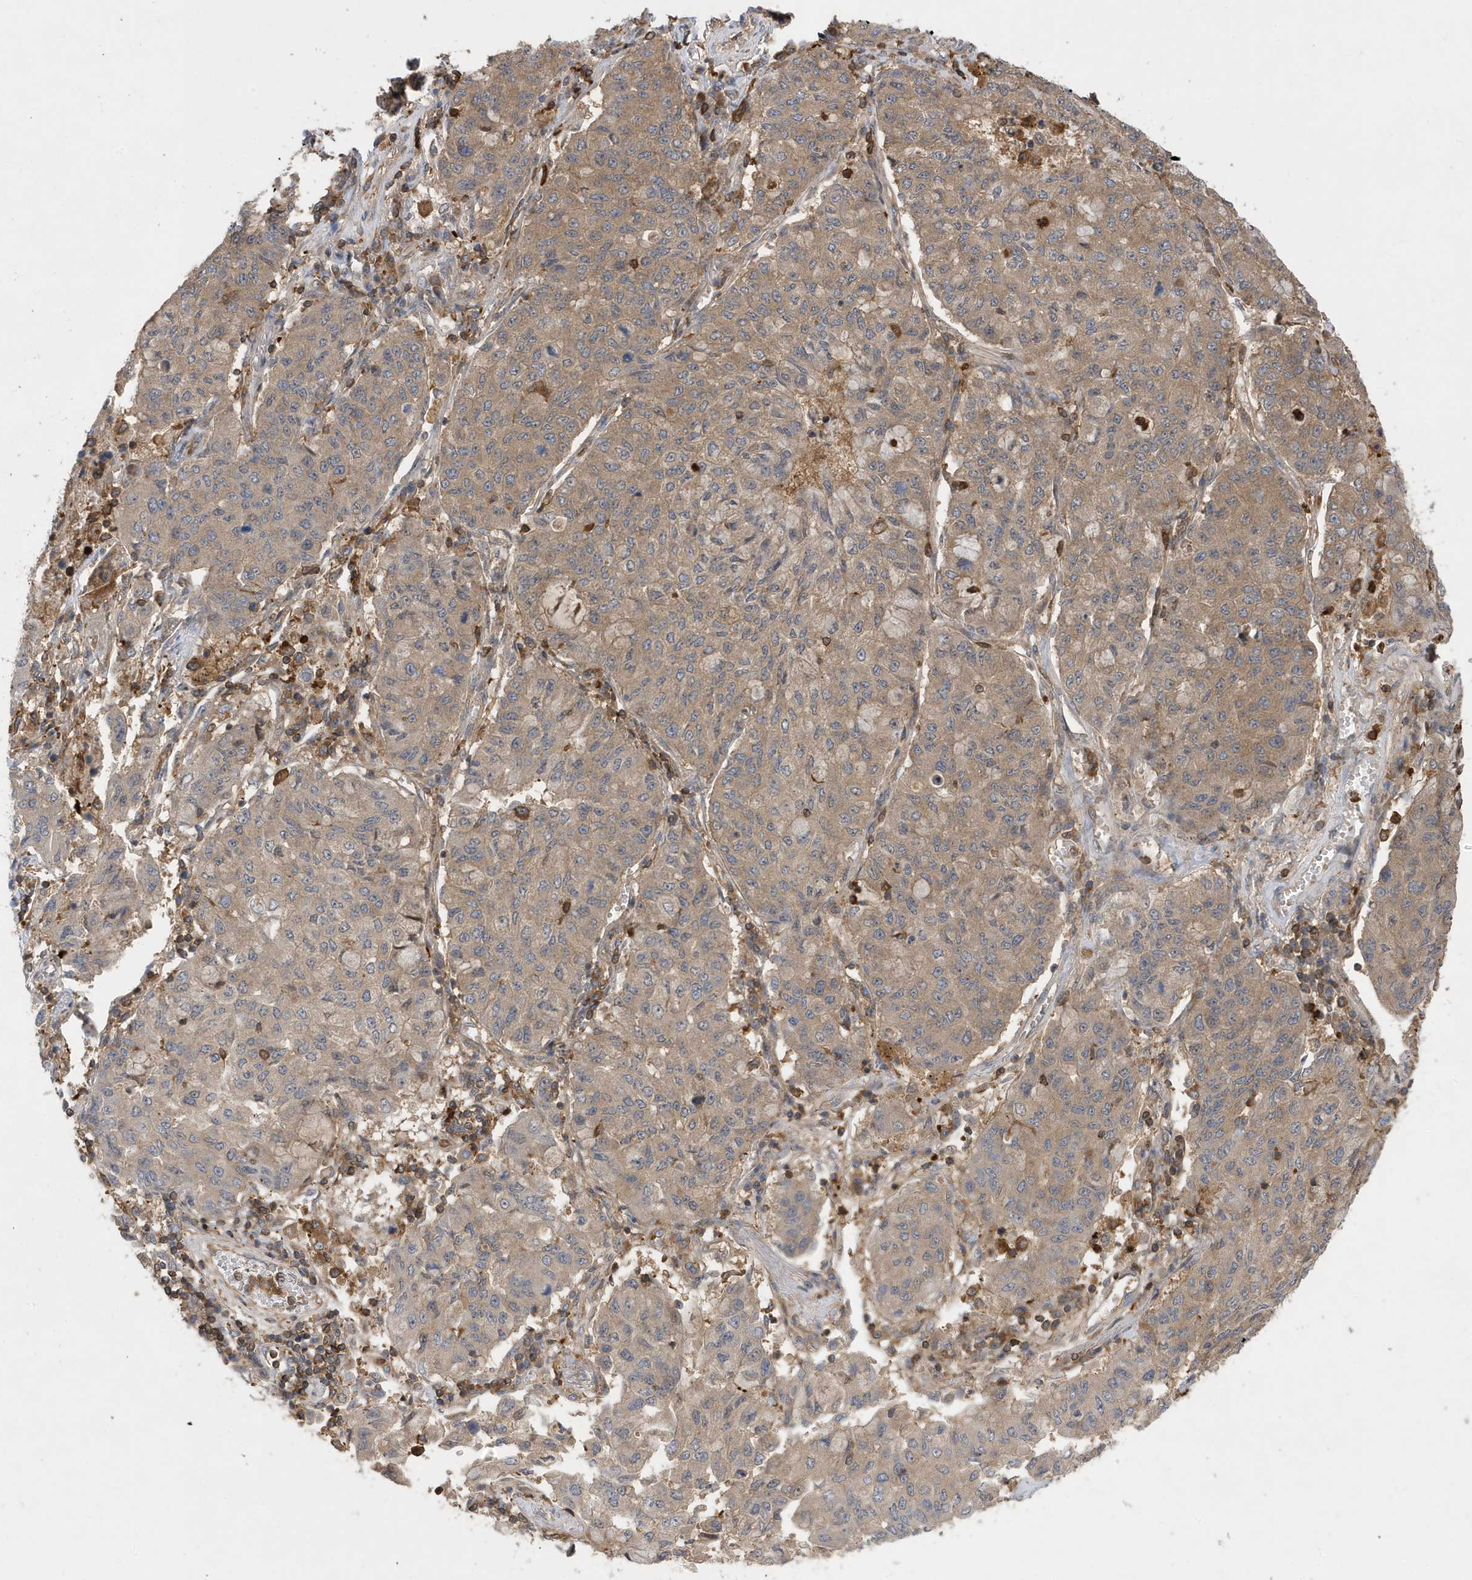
{"staining": {"intensity": "moderate", "quantity": ">75%", "location": "cytoplasmic/membranous"}, "tissue": "lung cancer", "cell_type": "Tumor cells", "image_type": "cancer", "snomed": [{"axis": "morphology", "description": "Squamous cell carcinoma, NOS"}, {"axis": "topography", "description": "Lung"}], "caption": "Immunohistochemistry (IHC) of lung cancer (squamous cell carcinoma) exhibits medium levels of moderate cytoplasmic/membranous positivity in approximately >75% of tumor cells.", "gene": "LAPTM4A", "patient": {"sex": "male", "age": 74}}